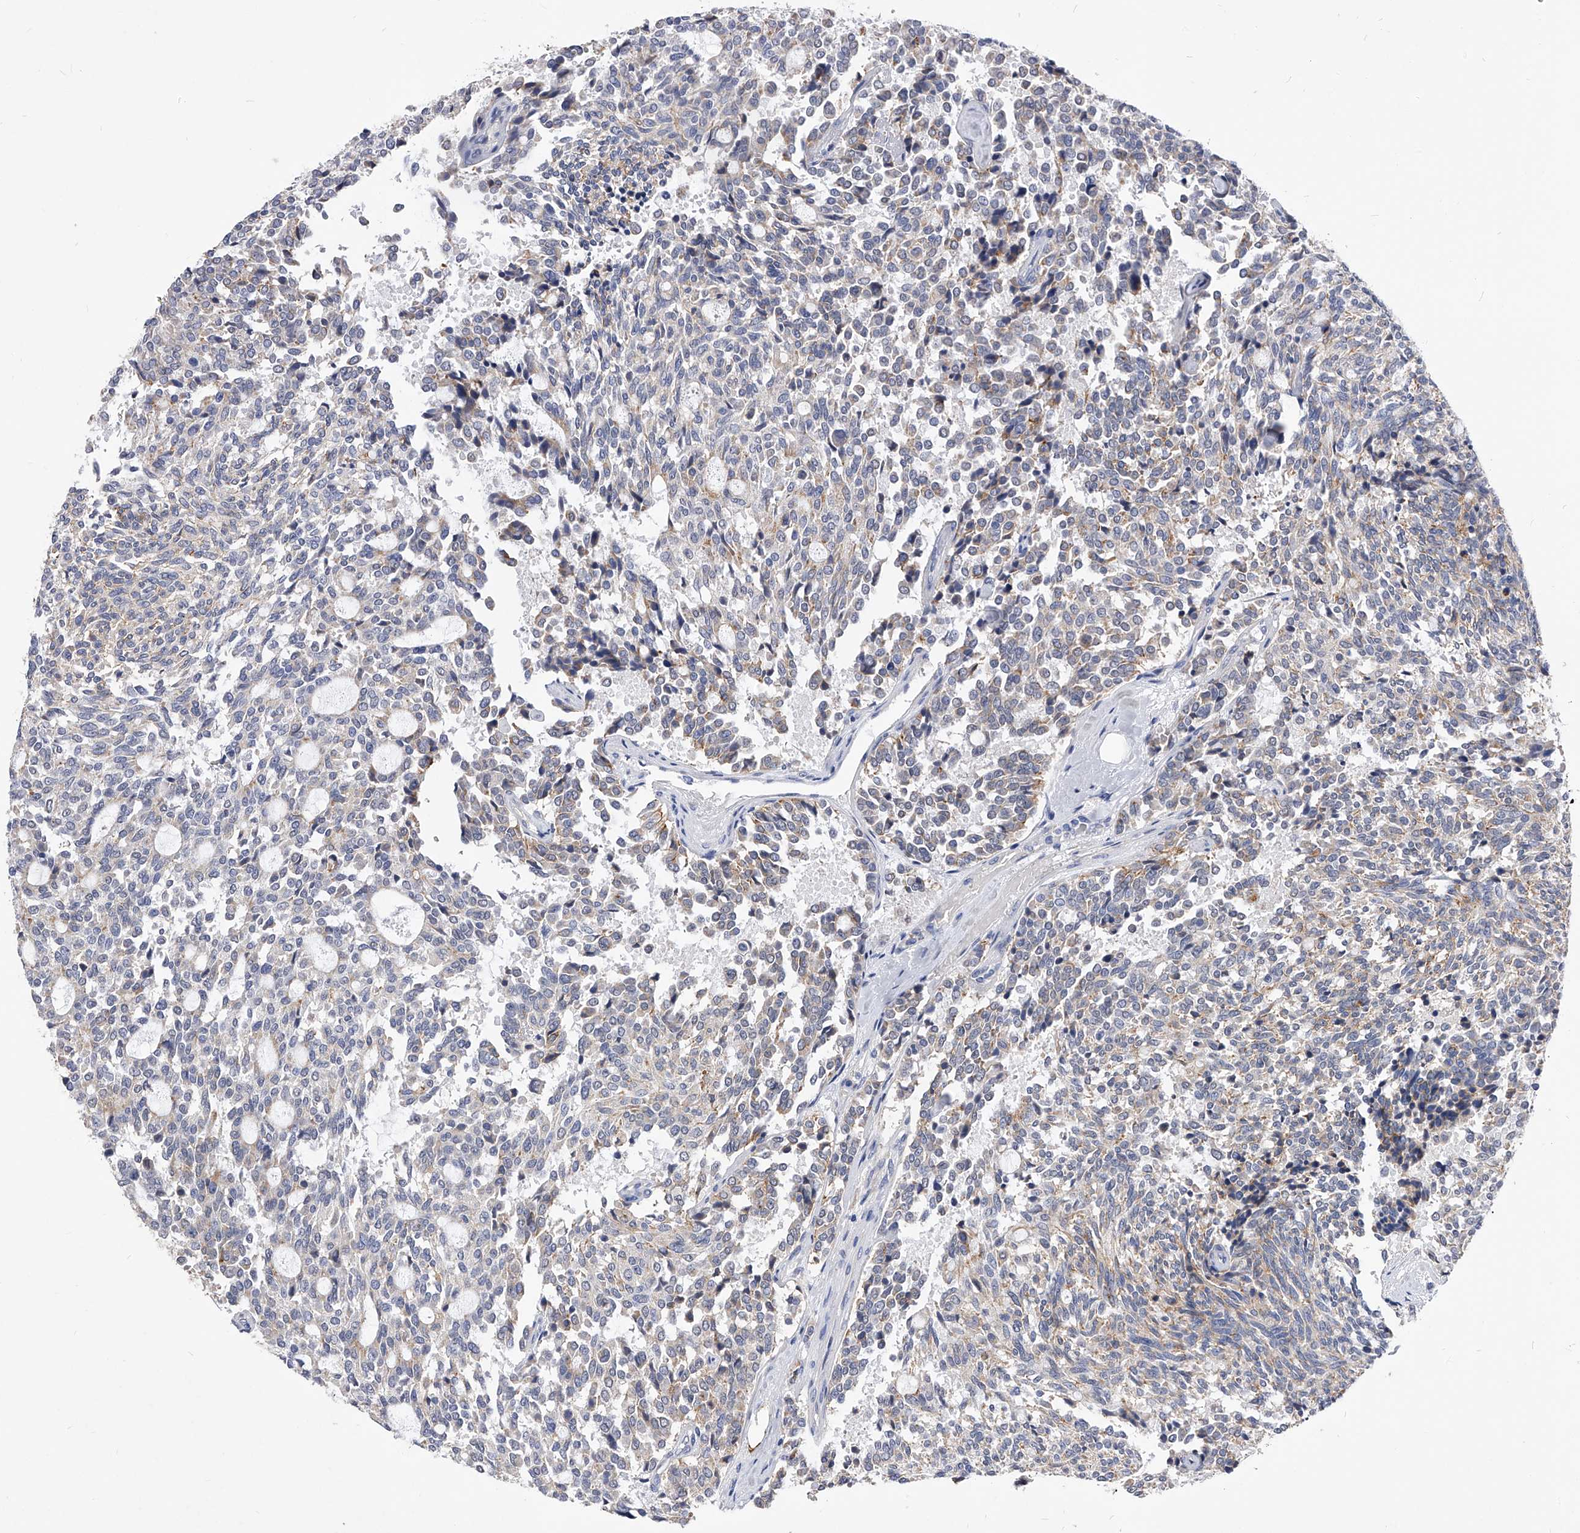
{"staining": {"intensity": "weak", "quantity": "<25%", "location": "cytoplasmic/membranous"}, "tissue": "carcinoid", "cell_type": "Tumor cells", "image_type": "cancer", "snomed": [{"axis": "morphology", "description": "Carcinoid, malignant, NOS"}, {"axis": "topography", "description": "Pancreas"}], "caption": "Malignant carcinoid was stained to show a protein in brown. There is no significant expression in tumor cells.", "gene": "ZNF529", "patient": {"sex": "female", "age": 54}}